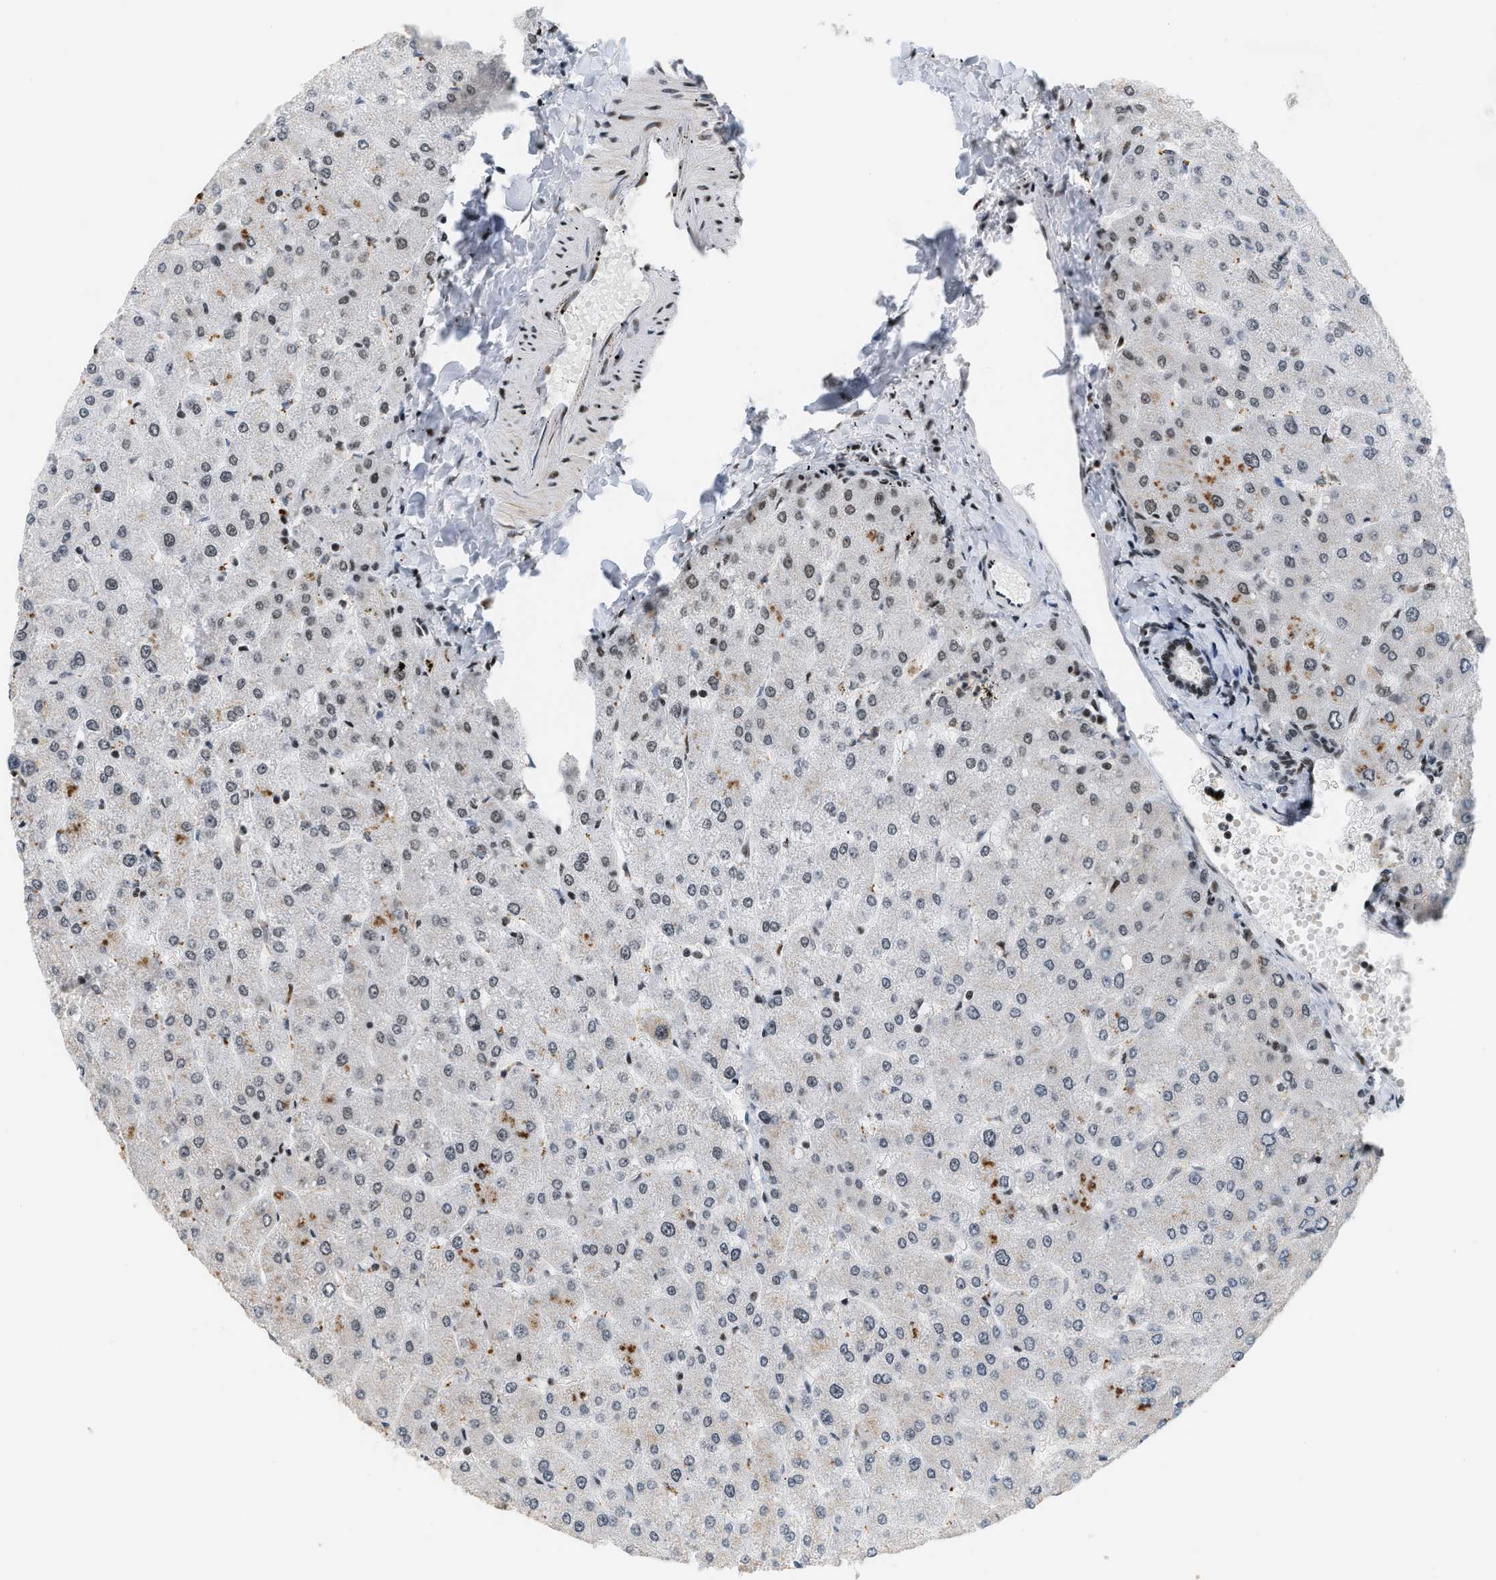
{"staining": {"intensity": "weak", "quantity": "25%-75%", "location": "nuclear"}, "tissue": "liver", "cell_type": "Cholangiocytes", "image_type": "normal", "snomed": [{"axis": "morphology", "description": "Normal tissue, NOS"}, {"axis": "topography", "description": "Liver"}], "caption": "A high-resolution micrograph shows immunohistochemistry staining of normal liver, which shows weak nuclear staining in approximately 25%-75% of cholangiocytes.", "gene": "SMARCB1", "patient": {"sex": "male", "age": 55}}